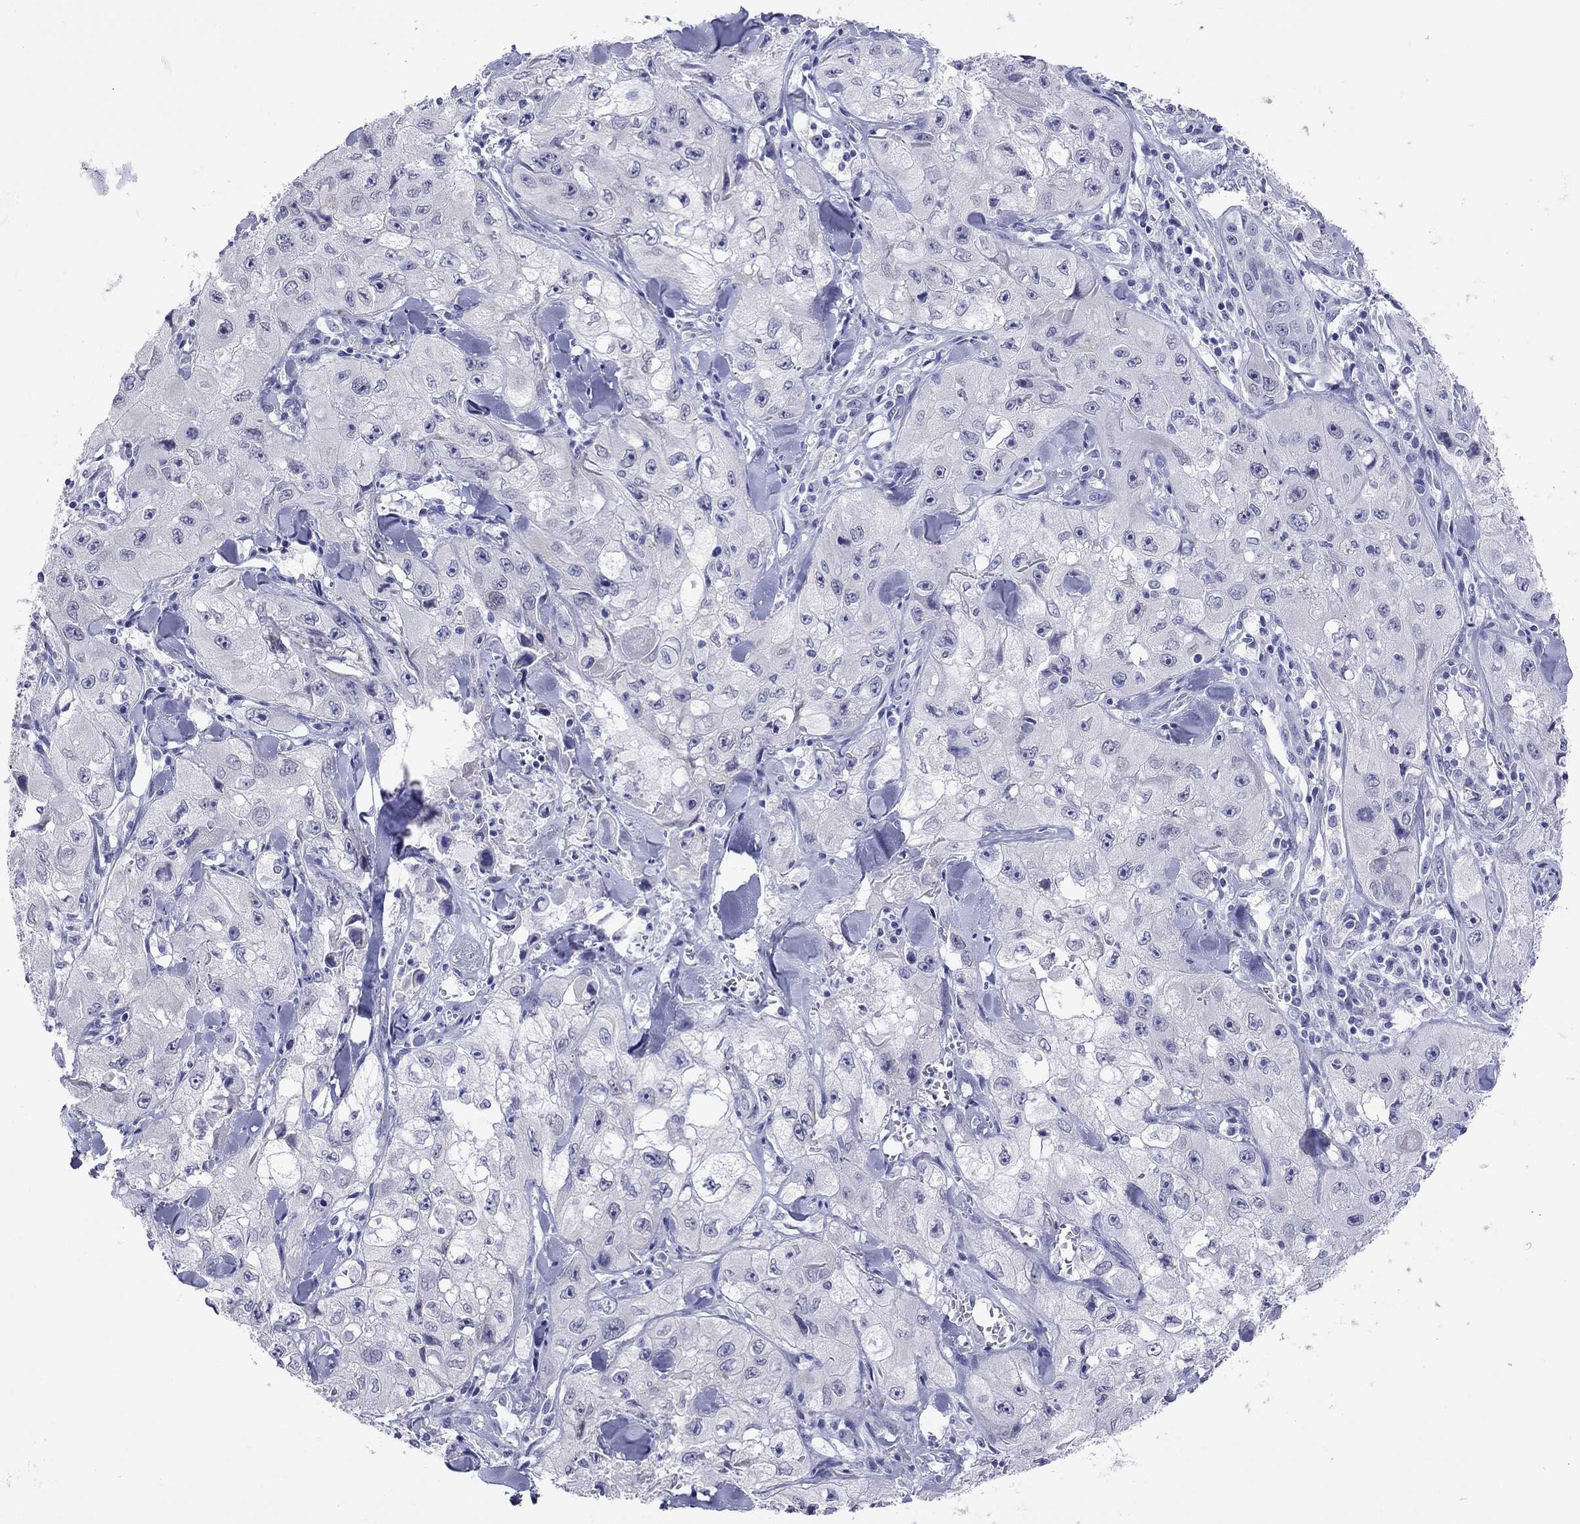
{"staining": {"intensity": "negative", "quantity": "none", "location": "none"}, "tissue": "skin cancer", "cell_type": "Tumor cells", "image_type": "cancer", "snomed": [{"axis": "morphology", "description": "Squamous cell carcinoma, NOS"}, {"axis": "topography", "description": "Skin"}, {"axis": "topography", "description": "Subcutis"}], "caption": "Immunohistochemistry (IHC) photomicrograph of skin squamous cell carcinoma stained for a protein (brown), which displays no staining in tumor cells. (DAB immunohistochemistry with hematoxylin counter stain).", "gene": "ARMC12", "patient": {"sex": "male", "age": 73}}